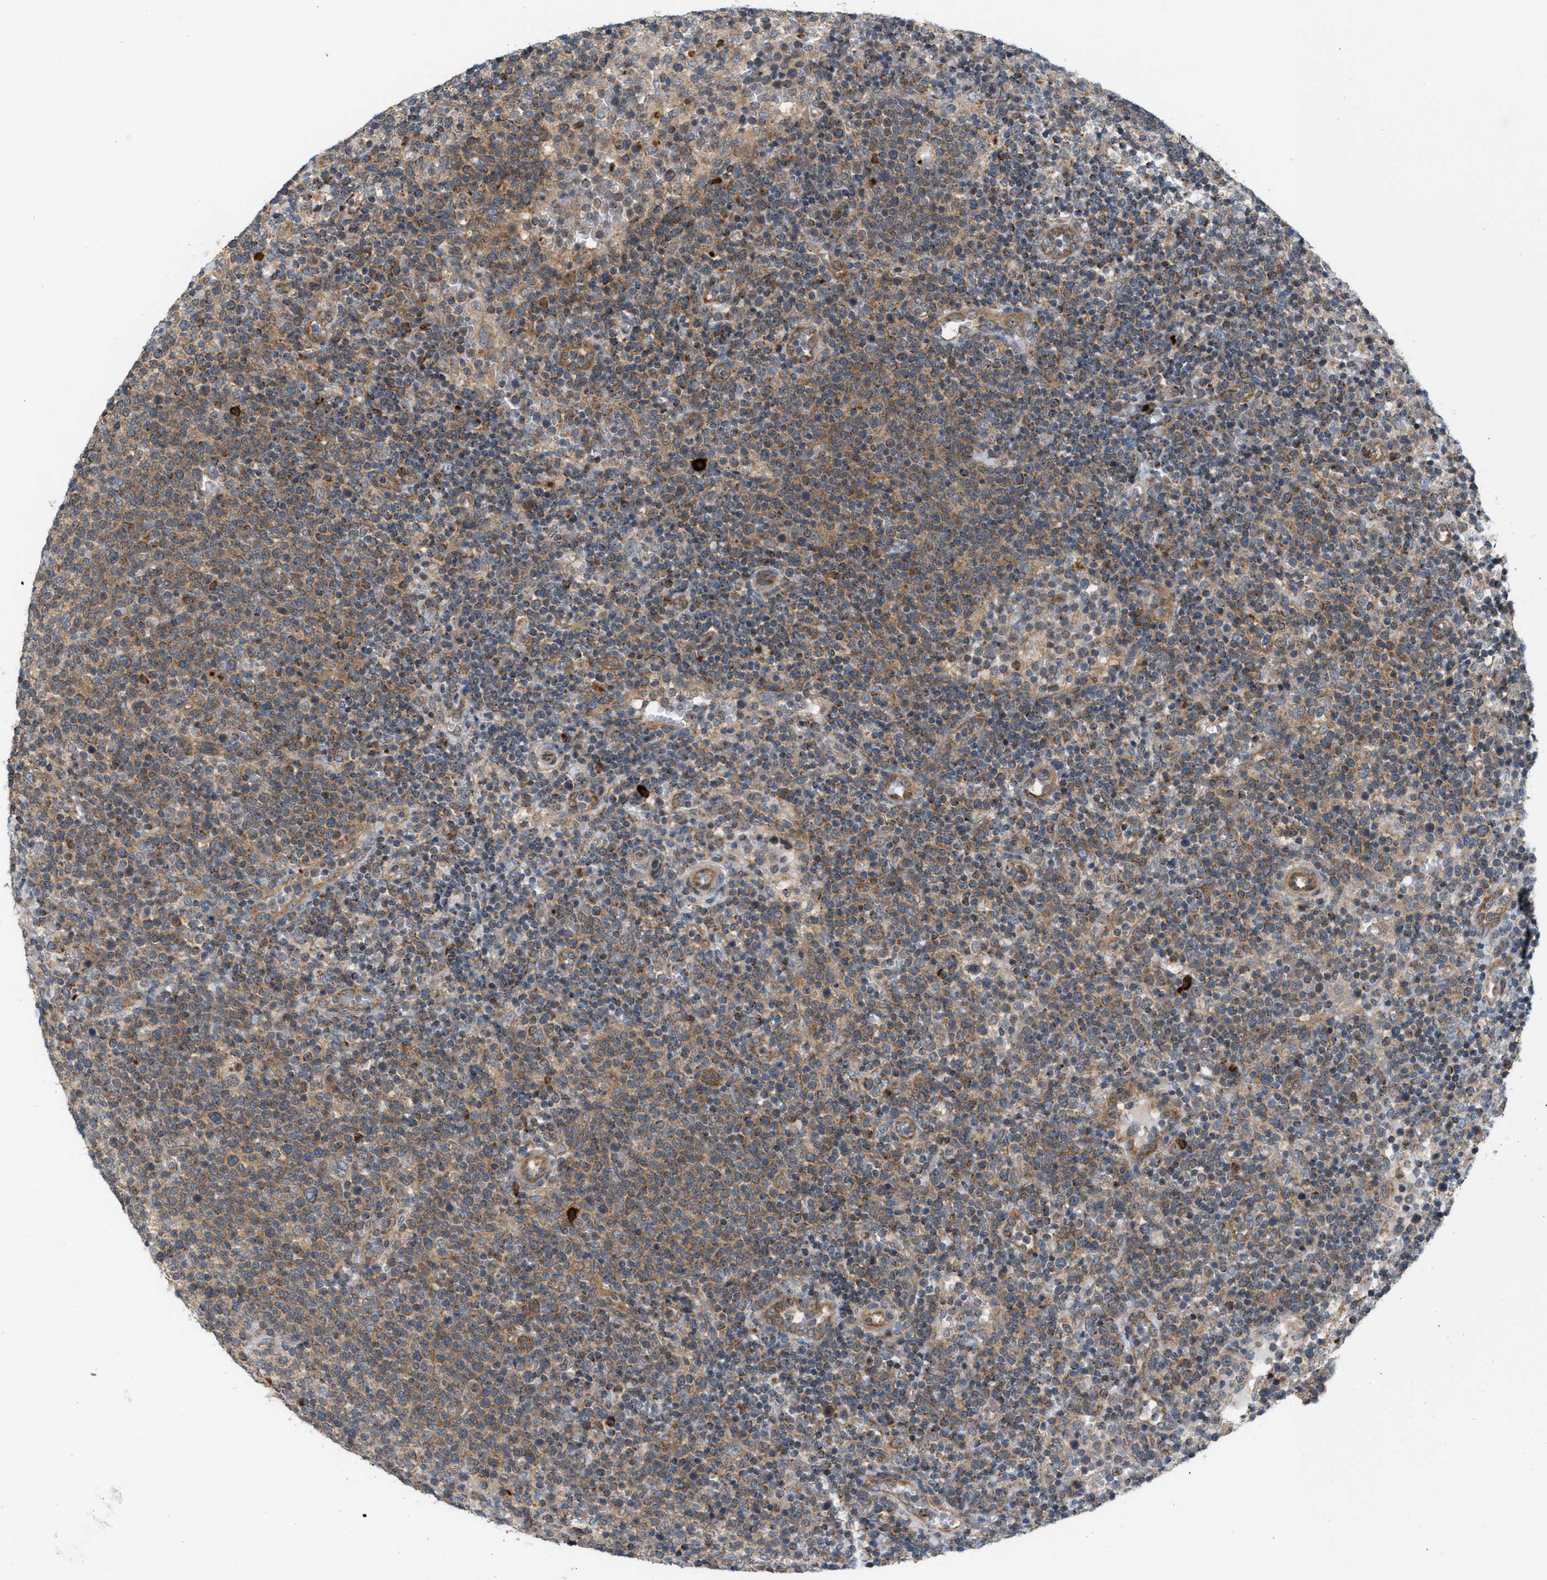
{"staining": {"intensity": "moderate", "quantity": ">75%", "location": "cytoplasmic/membranous"}, "tissue": "lymphoma", "cell_type": "Tumor cells", "image_type": "cancer", "snomed": [{"axis": "morphology", "description": "Malignant lymphoma, non-Hodgkin's type, High grade"}, {"axis": "topography", "description": "Lymph node"}], "caption": "Immunohistochemical staining of human malignant lymphoma, non-Hodgkin's type (high-grade) reveals moderate cytoplasmic/membranous protein positivity in about >75% of tumor cells. The staining is performed using DAB (3,3'-diaminobenzidine) brown chromogen to label protein expression. The nuclei are counter-stained blue using hematoxylin.", "gene": "PDCL", "patient": {"sex": "male", "age": 61}}